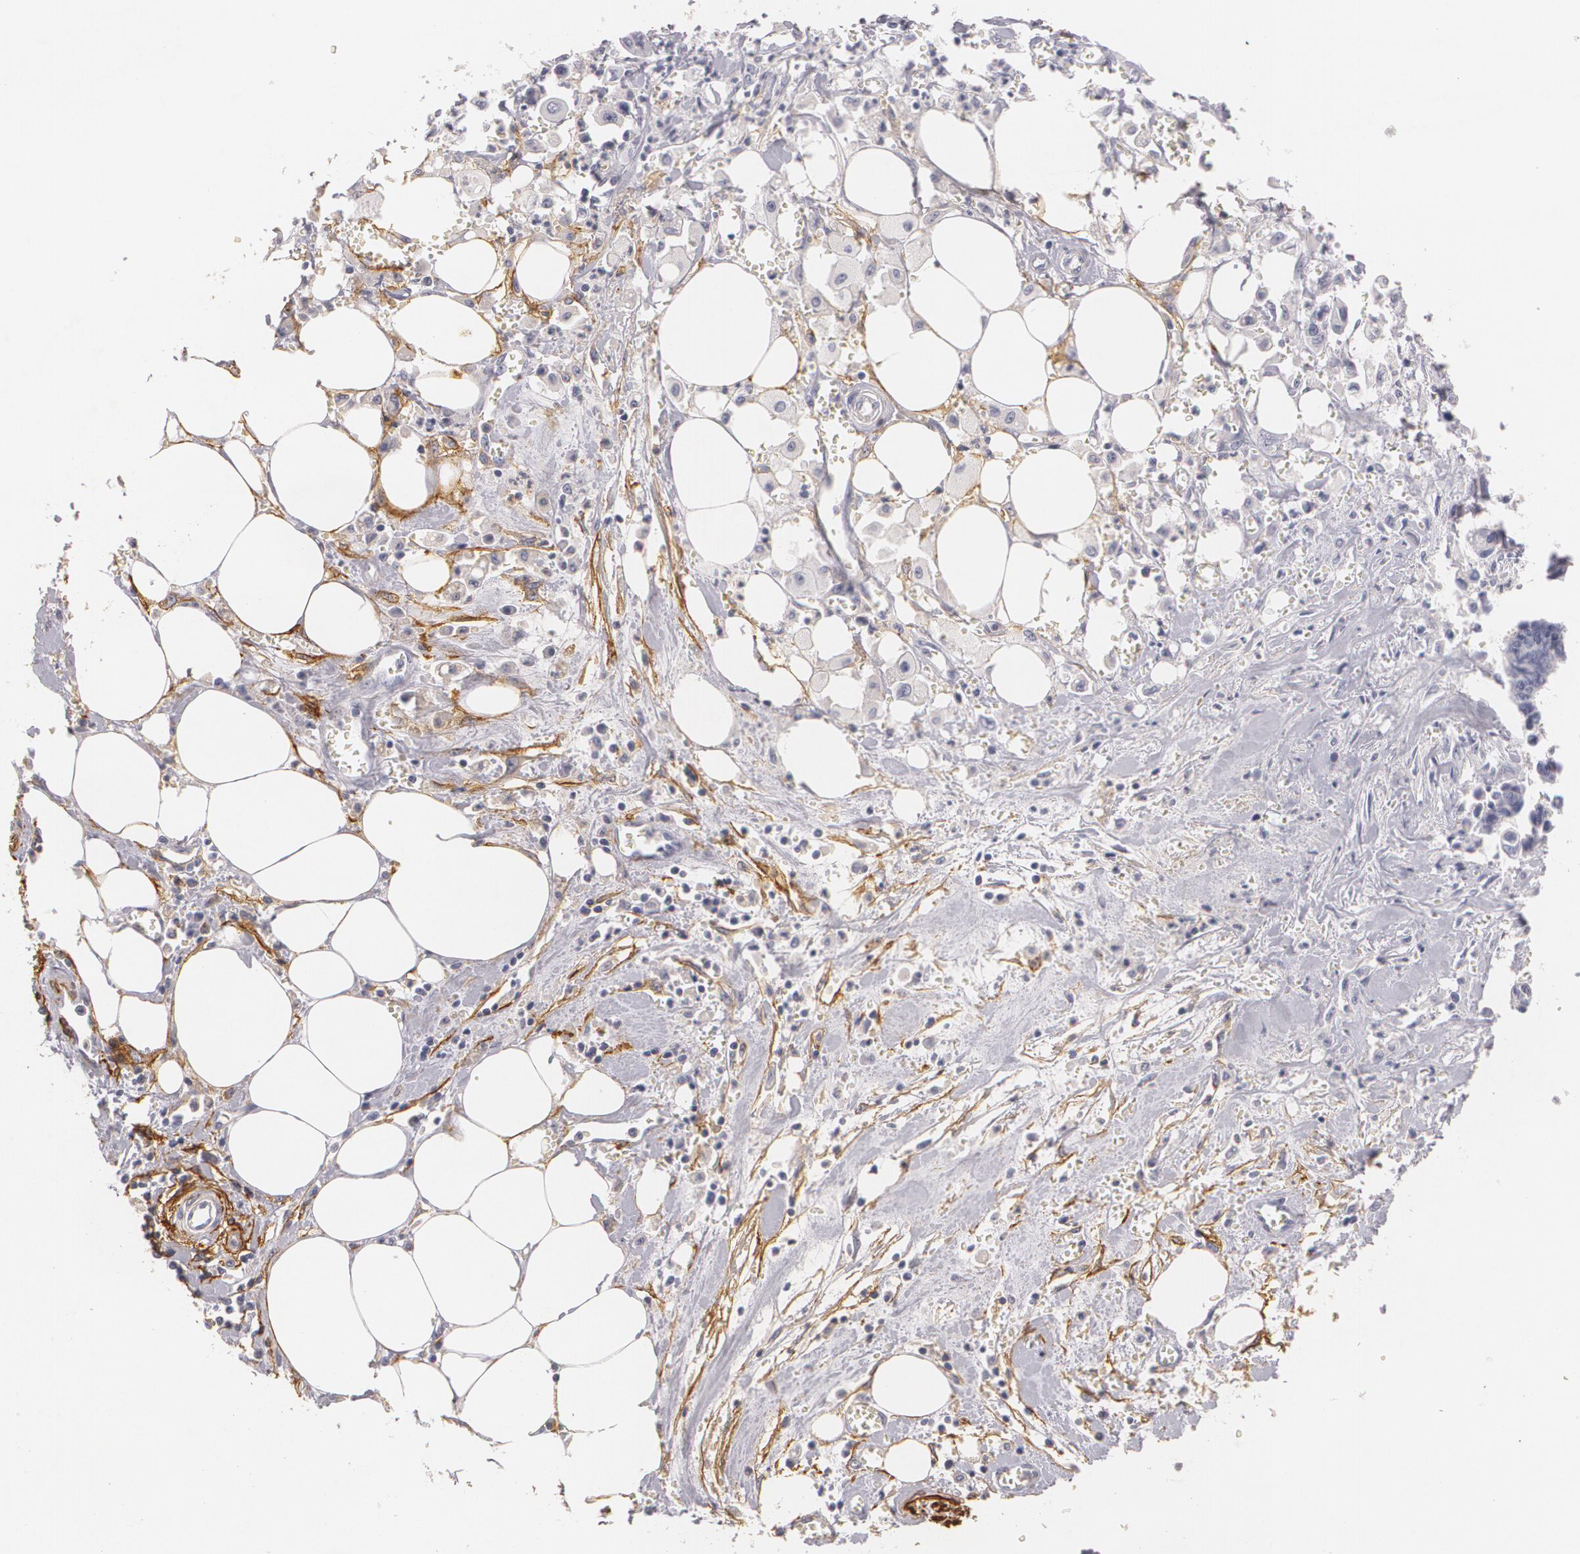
{"staining": {"intensity": "negative", "quantity": "none", "location": "none"}, "tissue": "pancreatic cancer", "cell_type": "Tumor cells", "image_type": "cancer", "snomed": [{"axis": "morphology", "description": "Adenocarcinoma, NOS"}, {"axis": "topography", "description": "Pancreas"}], "caption": "Protein analysis of pancreatic cancer (adenocarcinoma) shows no significant staining in tumor cells.", "gene": "NGFR", "patient": {"sex": "female", "age": 70}}